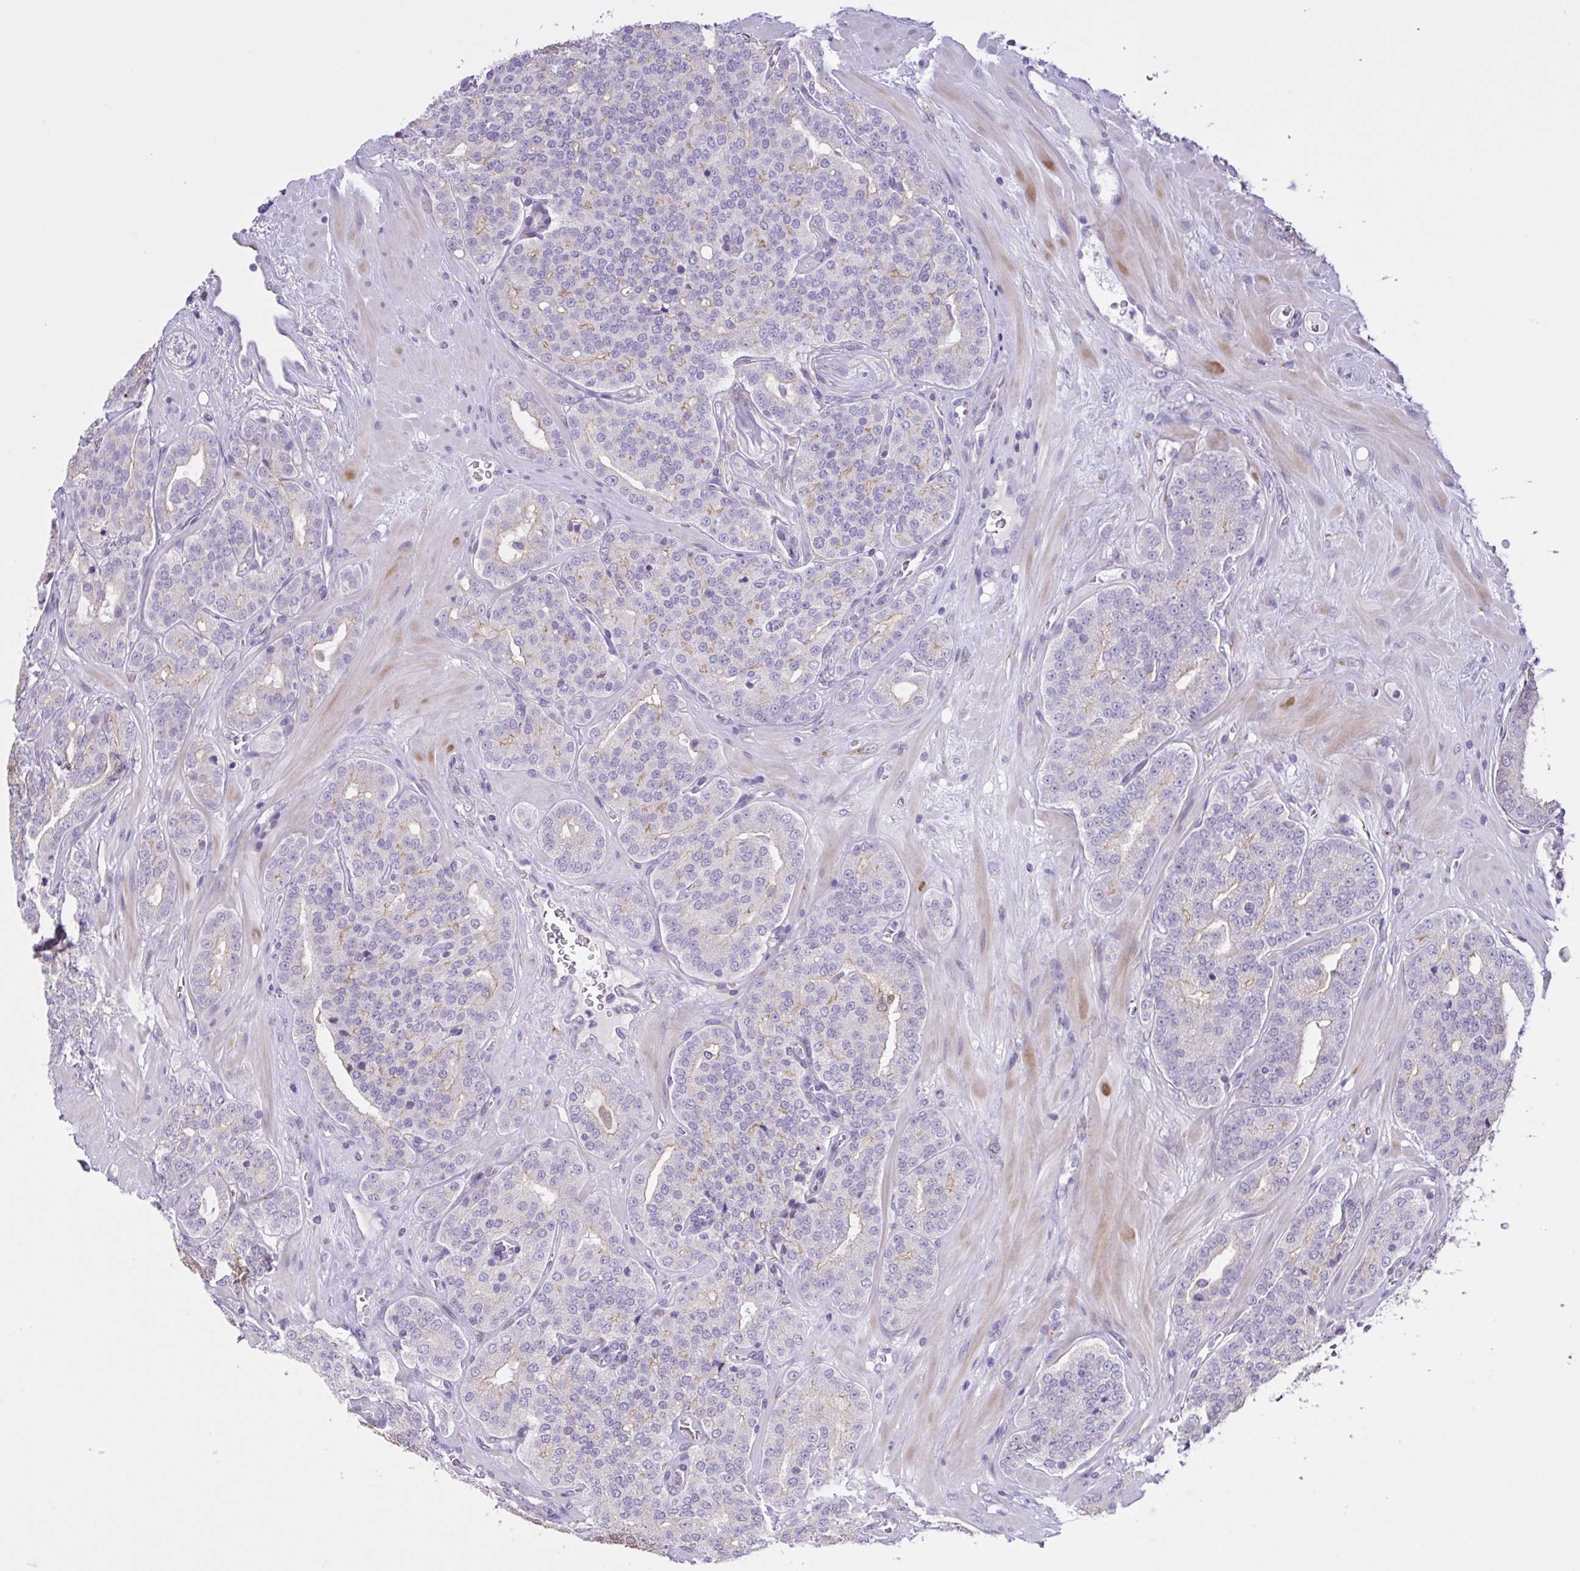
{"staining": {"intensity": "negative", "quantity": "none", "location": "none"}, "tissue": "prostate cancer", "cell_type": "Tumor cells", "image_type": "cancer", "snomed": [{"axis": "morphology", "description": "Adenocarcinoma, High grade"}, {"axis": "topography", "description": "Prostate"}], "caption": "Tumor cells show no significant protein staining in high-grade adenocarcinoma (prostate).", "gene": "MRGPRX2", "patient": {"sex": "male", "age": 66}}